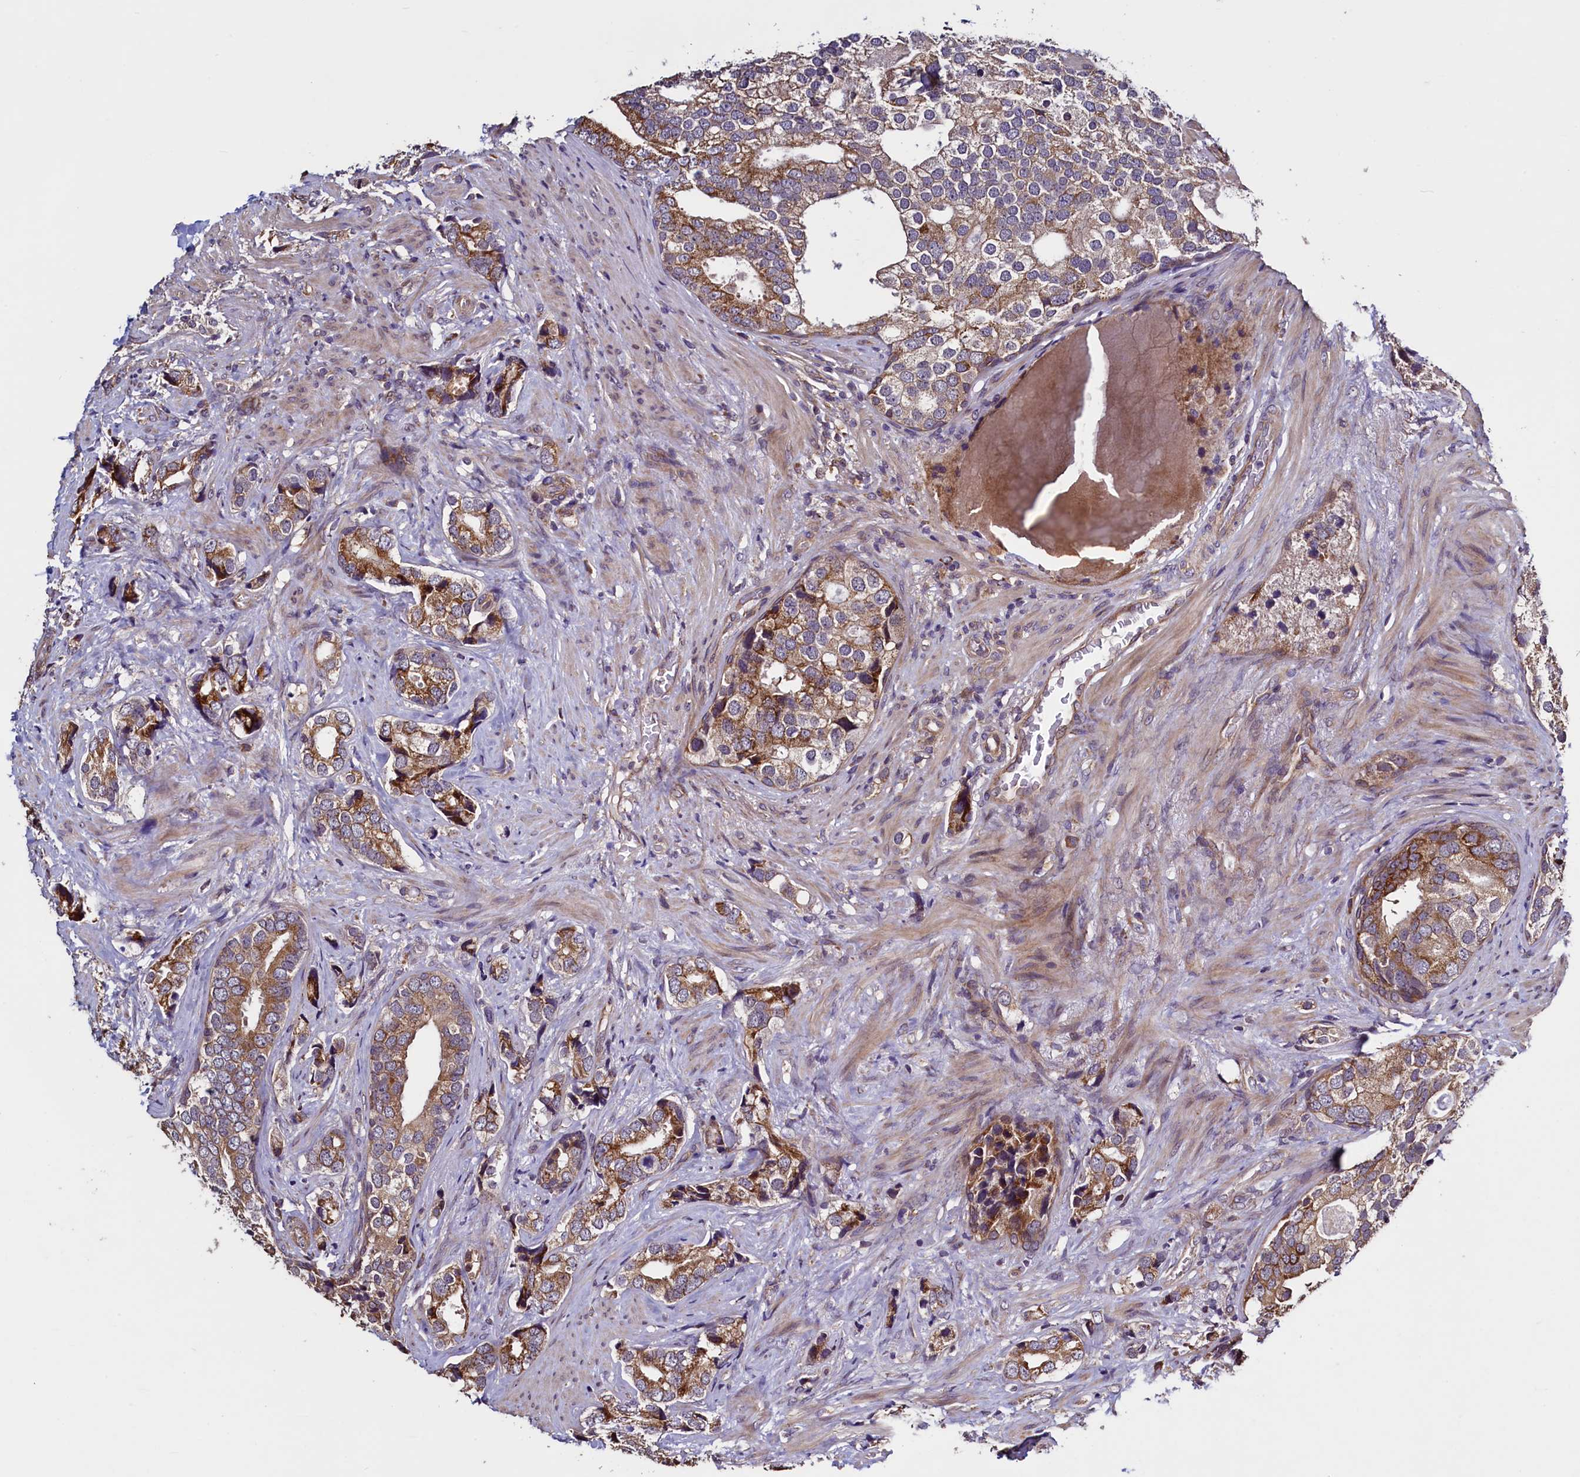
{"staining": {"intensity": "moderate", "quantity": "25%-75%", "location": "cytoplasmic/membranous"}, "tissue": "prostate cancer", "cell_type": "Tumor cells", "image_type": "cancer", "snomed": [{"axis": "morphology", "description": "Adenocarcinoma, High grade"}, {"axis": "topography", "description": "Prostate"}], "caption": "A brown stain shows moderate cytoplasmic/membranous staining of a protein in adenocarcinoma (high-grade) (prostate) tumor cells.", "gene": "RBFA", "patient": {"sex": "male", "age": 75}}